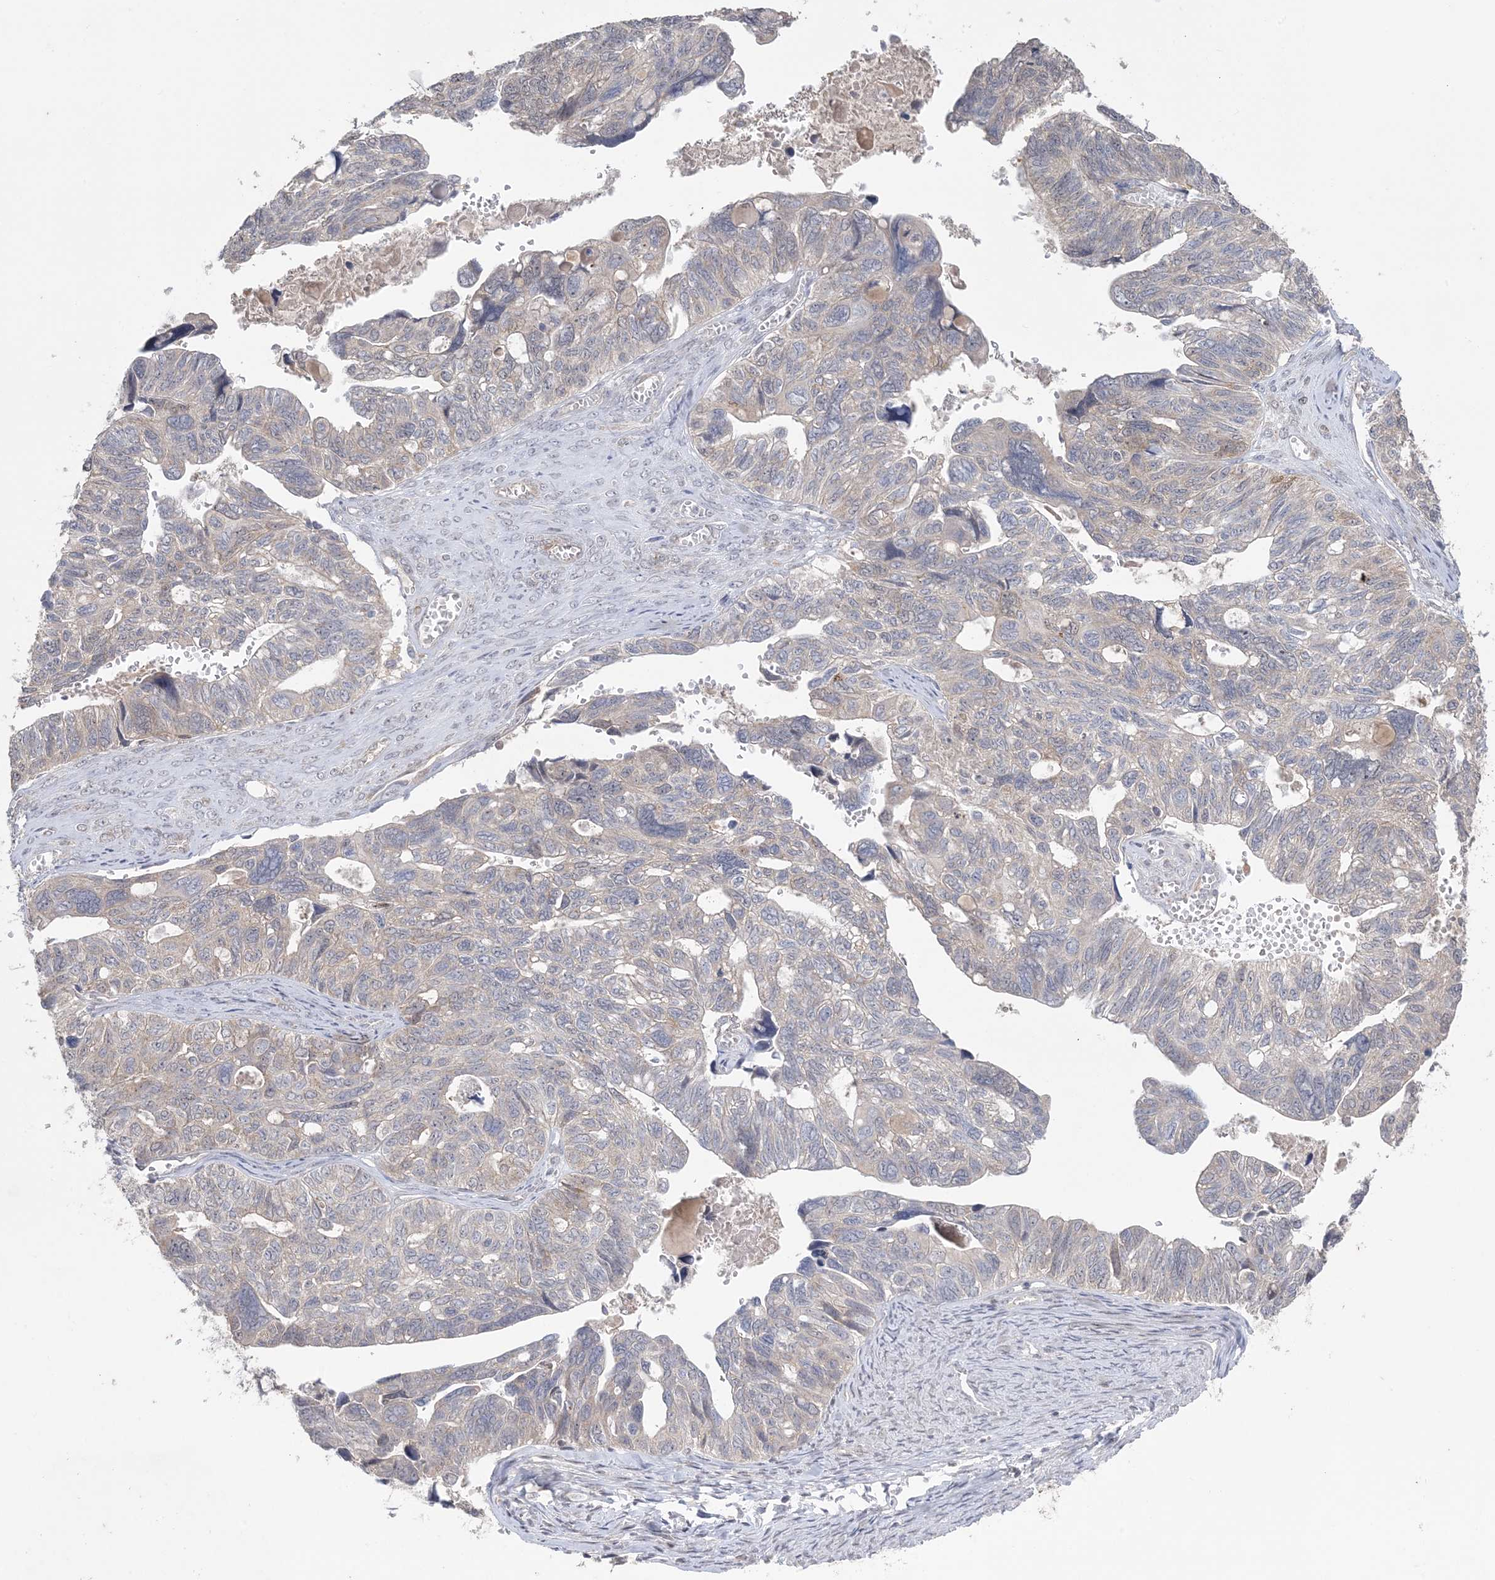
{"staining": {"intensity": "weak", "quantity": "<25%", "location": "cytoplasmic/membranous"}, "tissue": "ovarian cancer", "cell_type": "Tumor cells", "image_type": "cancer", "snomed": [{"axis": "morphology", "description": "Cystadenocarcinoma, serous, NOS"}, {"axis": "topography", "description": "Ovary"}], "caption": "A histopathology image of human ovarian cancer is negative for staining in tumor cells. (Brightfield microscopy of DAB IHC at high magnification).", "gene": "XRN1", "patient": {"sex": "female", "age": 79}}